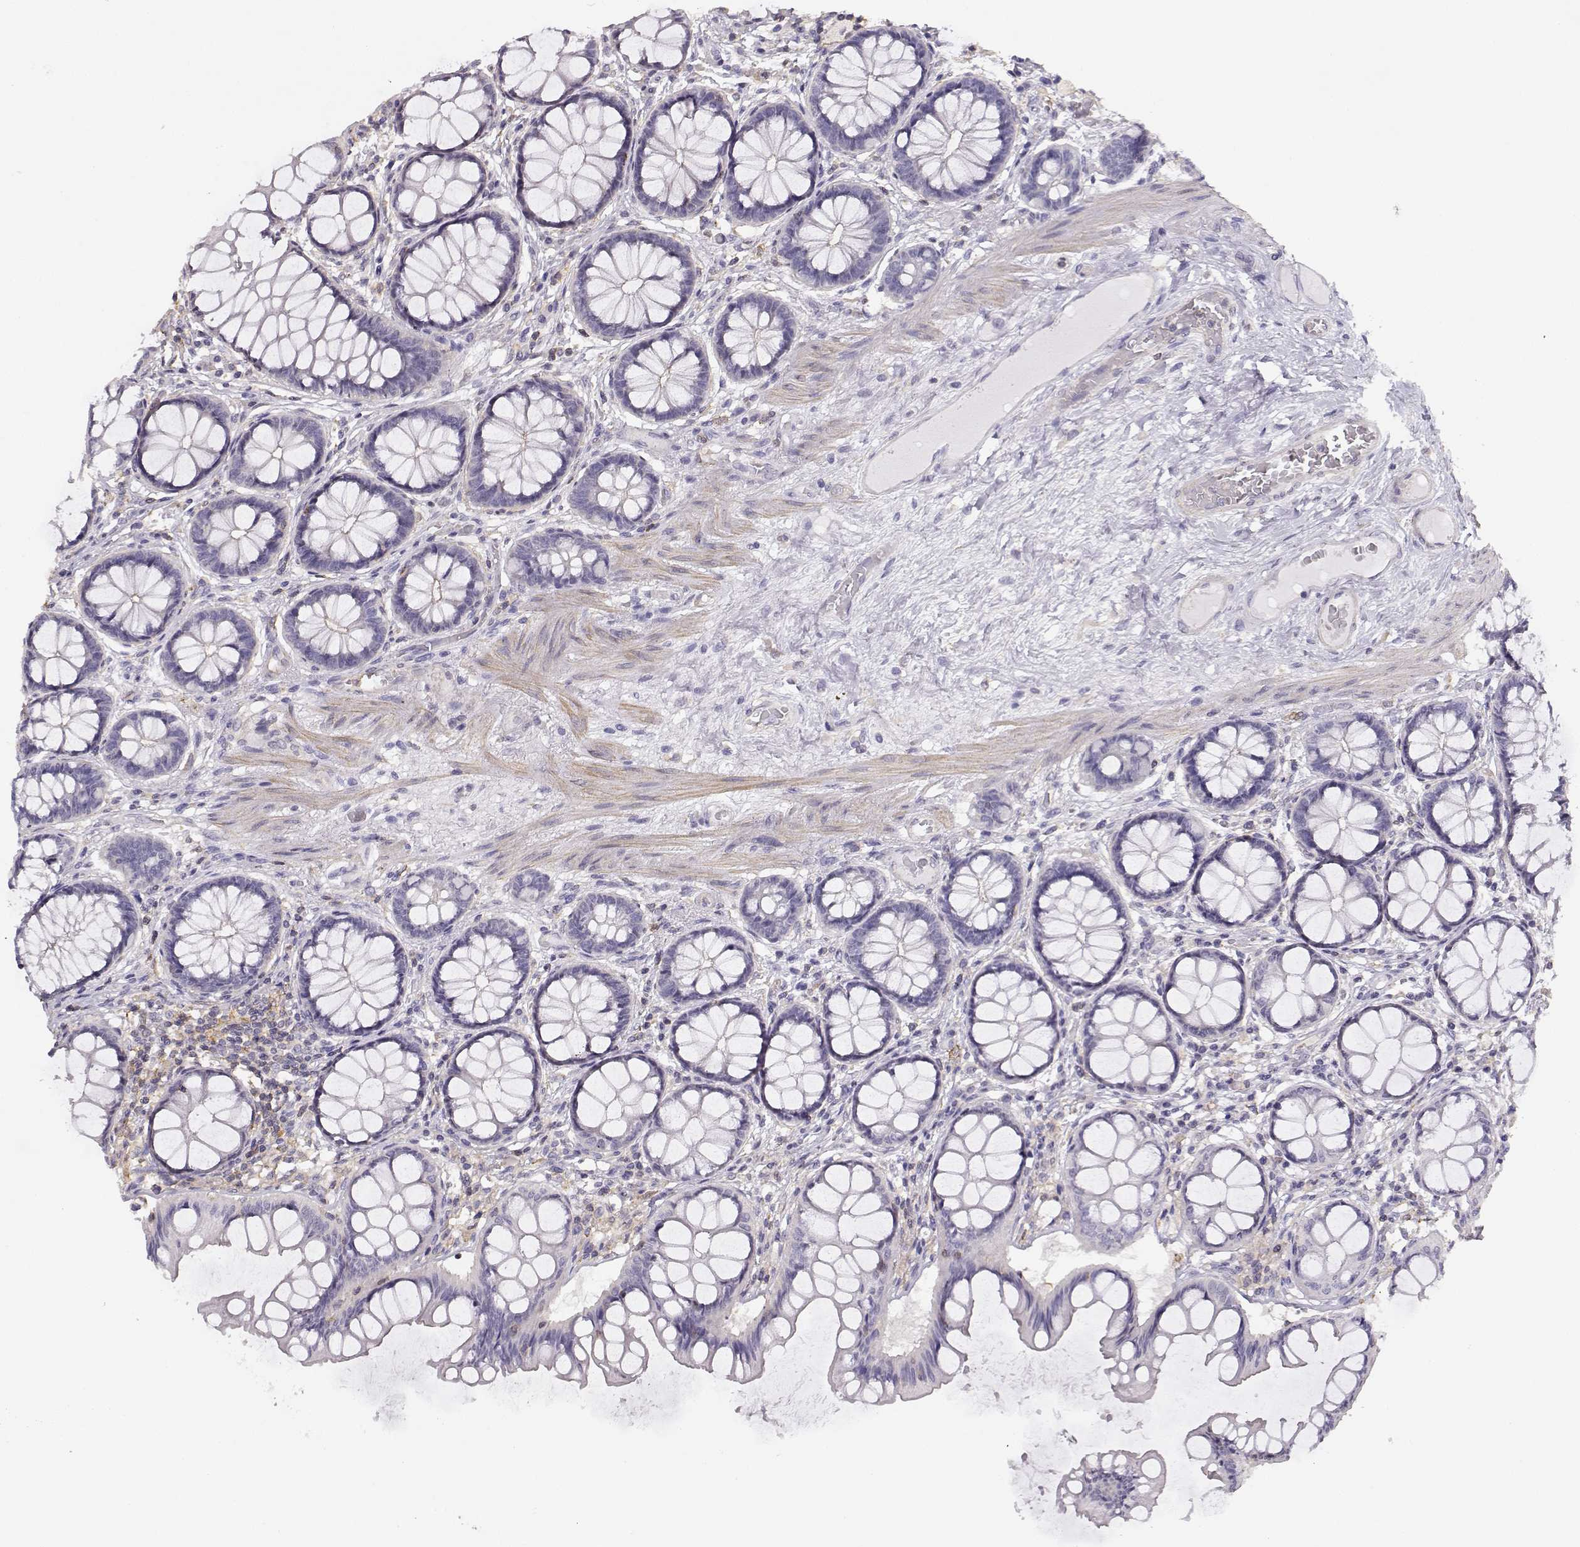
{"staining": {"intensity": "negative", "quantity": "none", "location": "none"}, "tissue": "colon", "cell_type": "Endothelial cells", "image_type": "normal", "snomed": [{"axis": "morphology", "description": "Normal tissue, NOS"}, {"axis": "topography", "description": "Colon"}], "caption": "Endothelial cells show no significant protein positivity in unremarkable colon. (DAB immunohistochemistry with hematoxylin counter stain).", "gene": "DAPL1", "patient": {"sex": "female", "age": 65}}